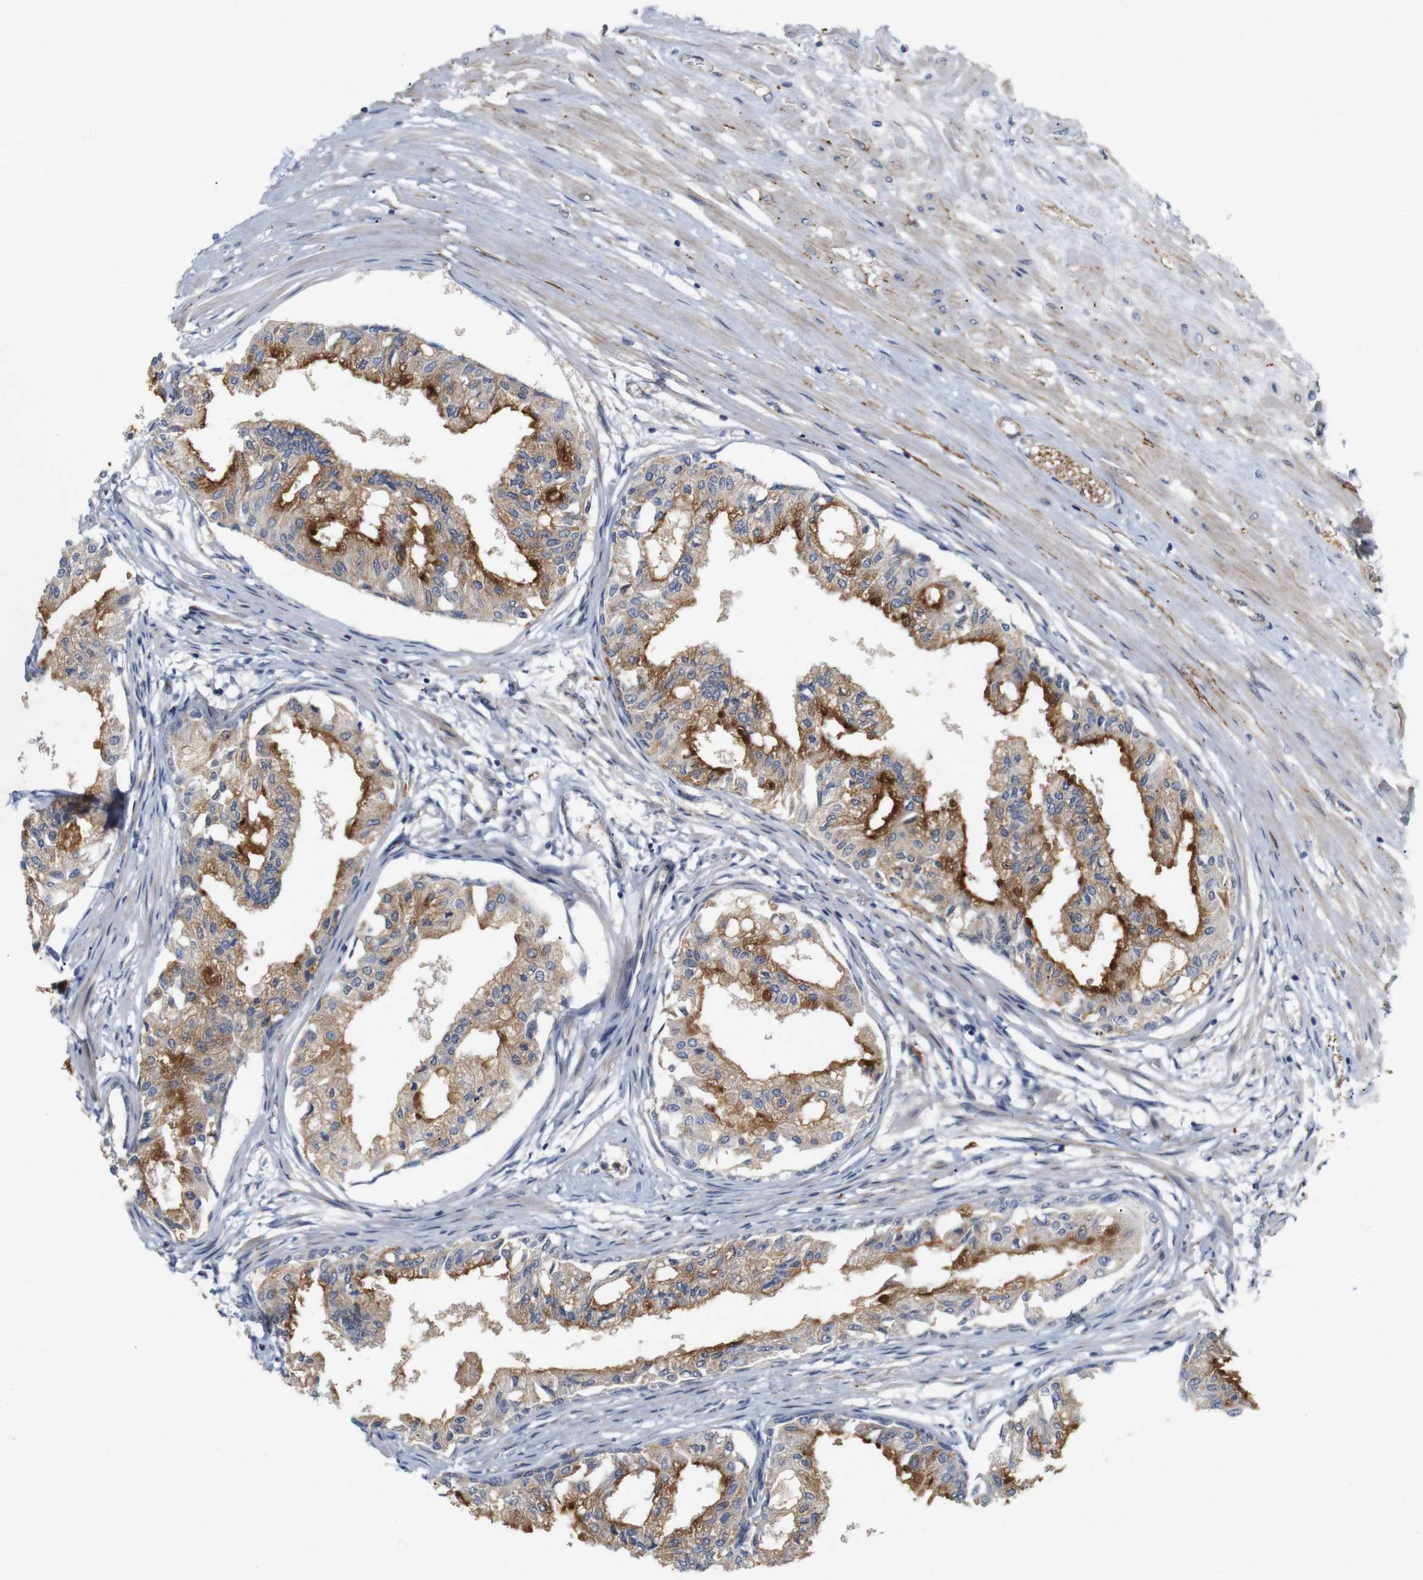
{"staining": {"intensity": "moderate", "quantity": ">75%", "location": "cytoplasmic/membranous"}, "tissue": "prostate", "cell_type": "Glandular cells", "image_type": "normal", "snomed": [{"axis": "morphology", "description": "Normal tissue, NOS"}, {"axis": "topography", "description": "Prostate"}, {"axis": "topography", "description": "Seminal veicle"}], "caption": "The photomicrograph shows a brown stain indicating the presence of a protein in the cytoplasmic/membranous of glandular cells in prostate.", "gene": "CYB561", "patient": {"sex": "male", "age": 60}}